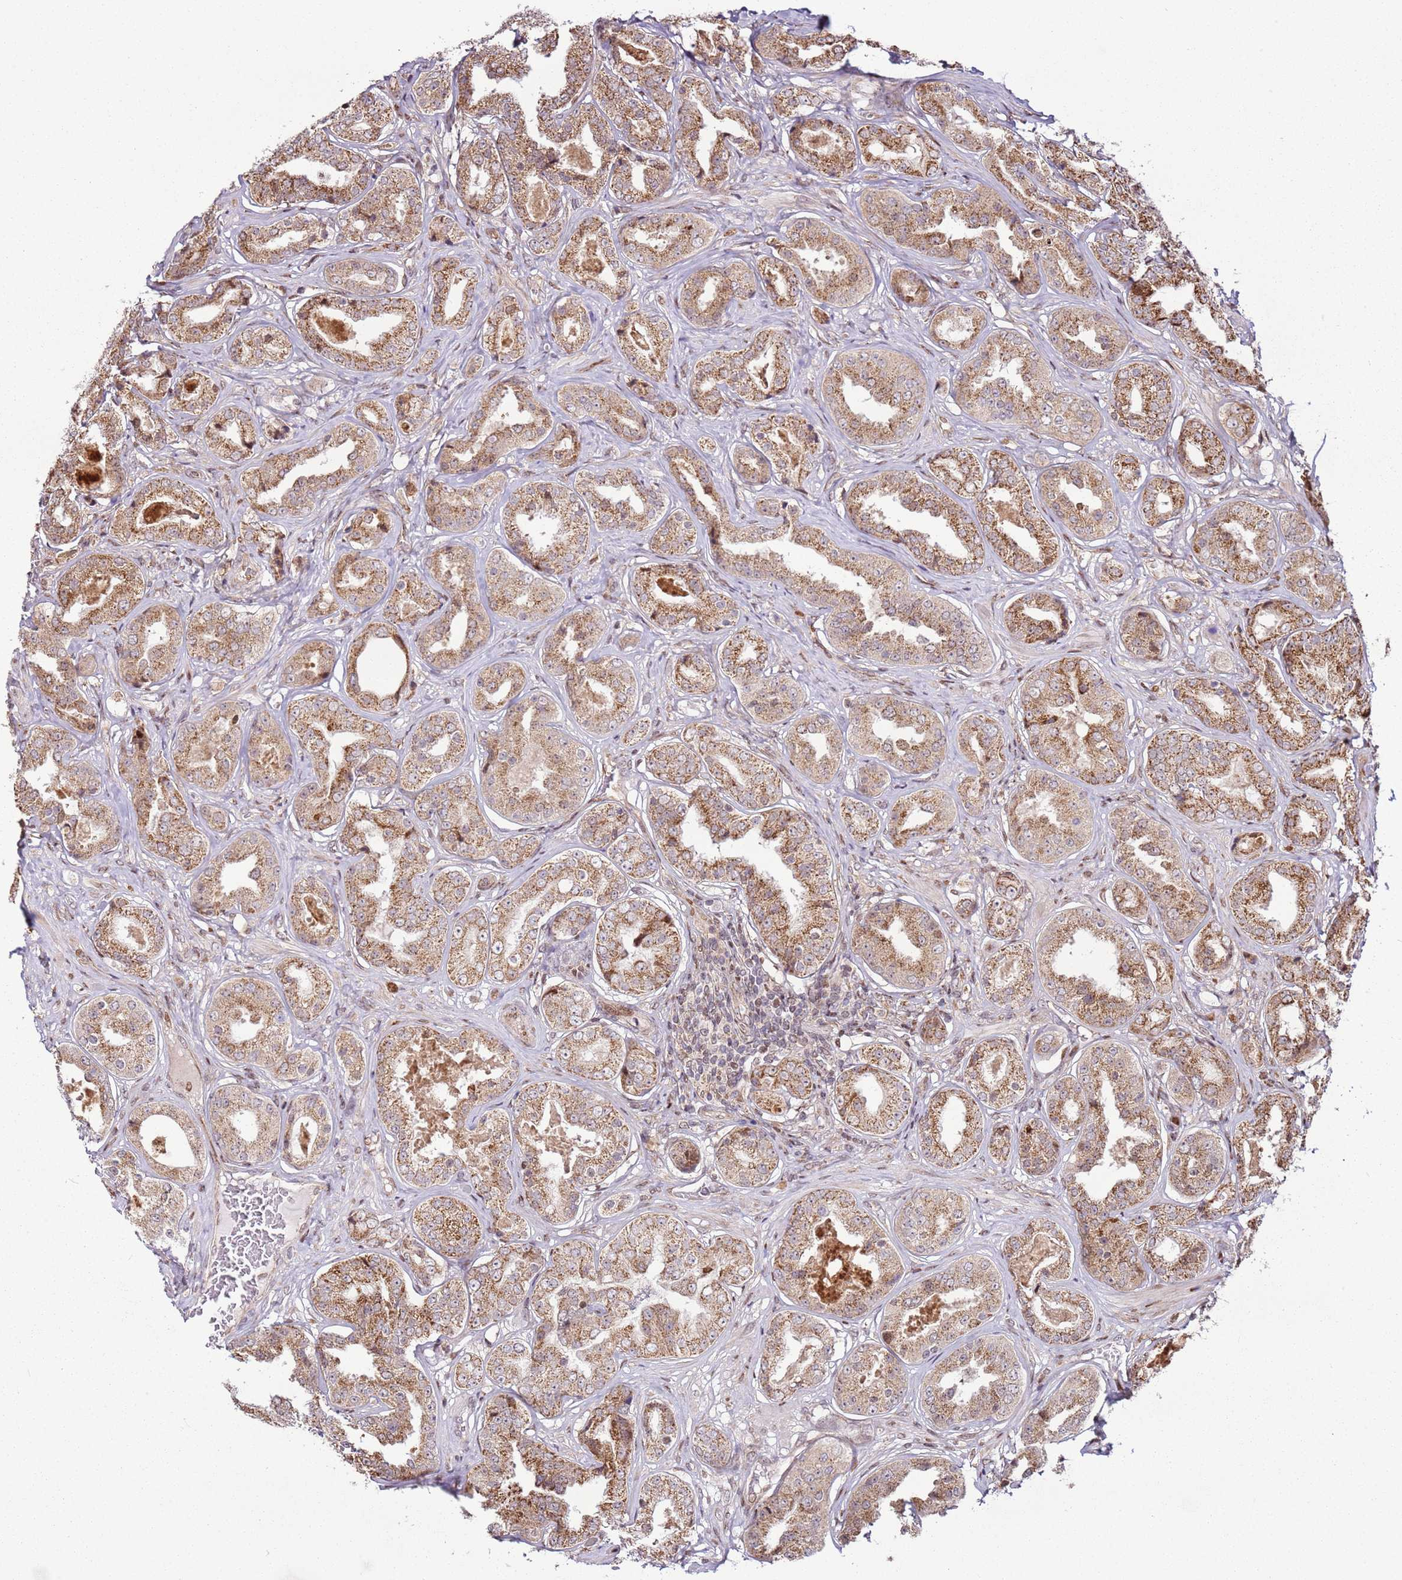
{"staining": {"intensity": "moderate", "quantity": ">75%", "location": "cytoplasmic/membranous"}, "tissue": "prostate cancer", "cell_type": "Tumor cells", "image_type": "cancer", "snomed": [{"axis": "morphology", "description": "Adenocarcinoma, High grade"}, {"axis": "topography", "description": "Prostate"}], "caption": "DAB (3,3'-diaminobenzidine) immunohistochemical staining of human prostate cancer reveals moderate cytoplasmic/membranous protein positivity in about >75% of tumor cells.", "gene": "PCTP", "patient": {"sex": "male", "age": 63}}